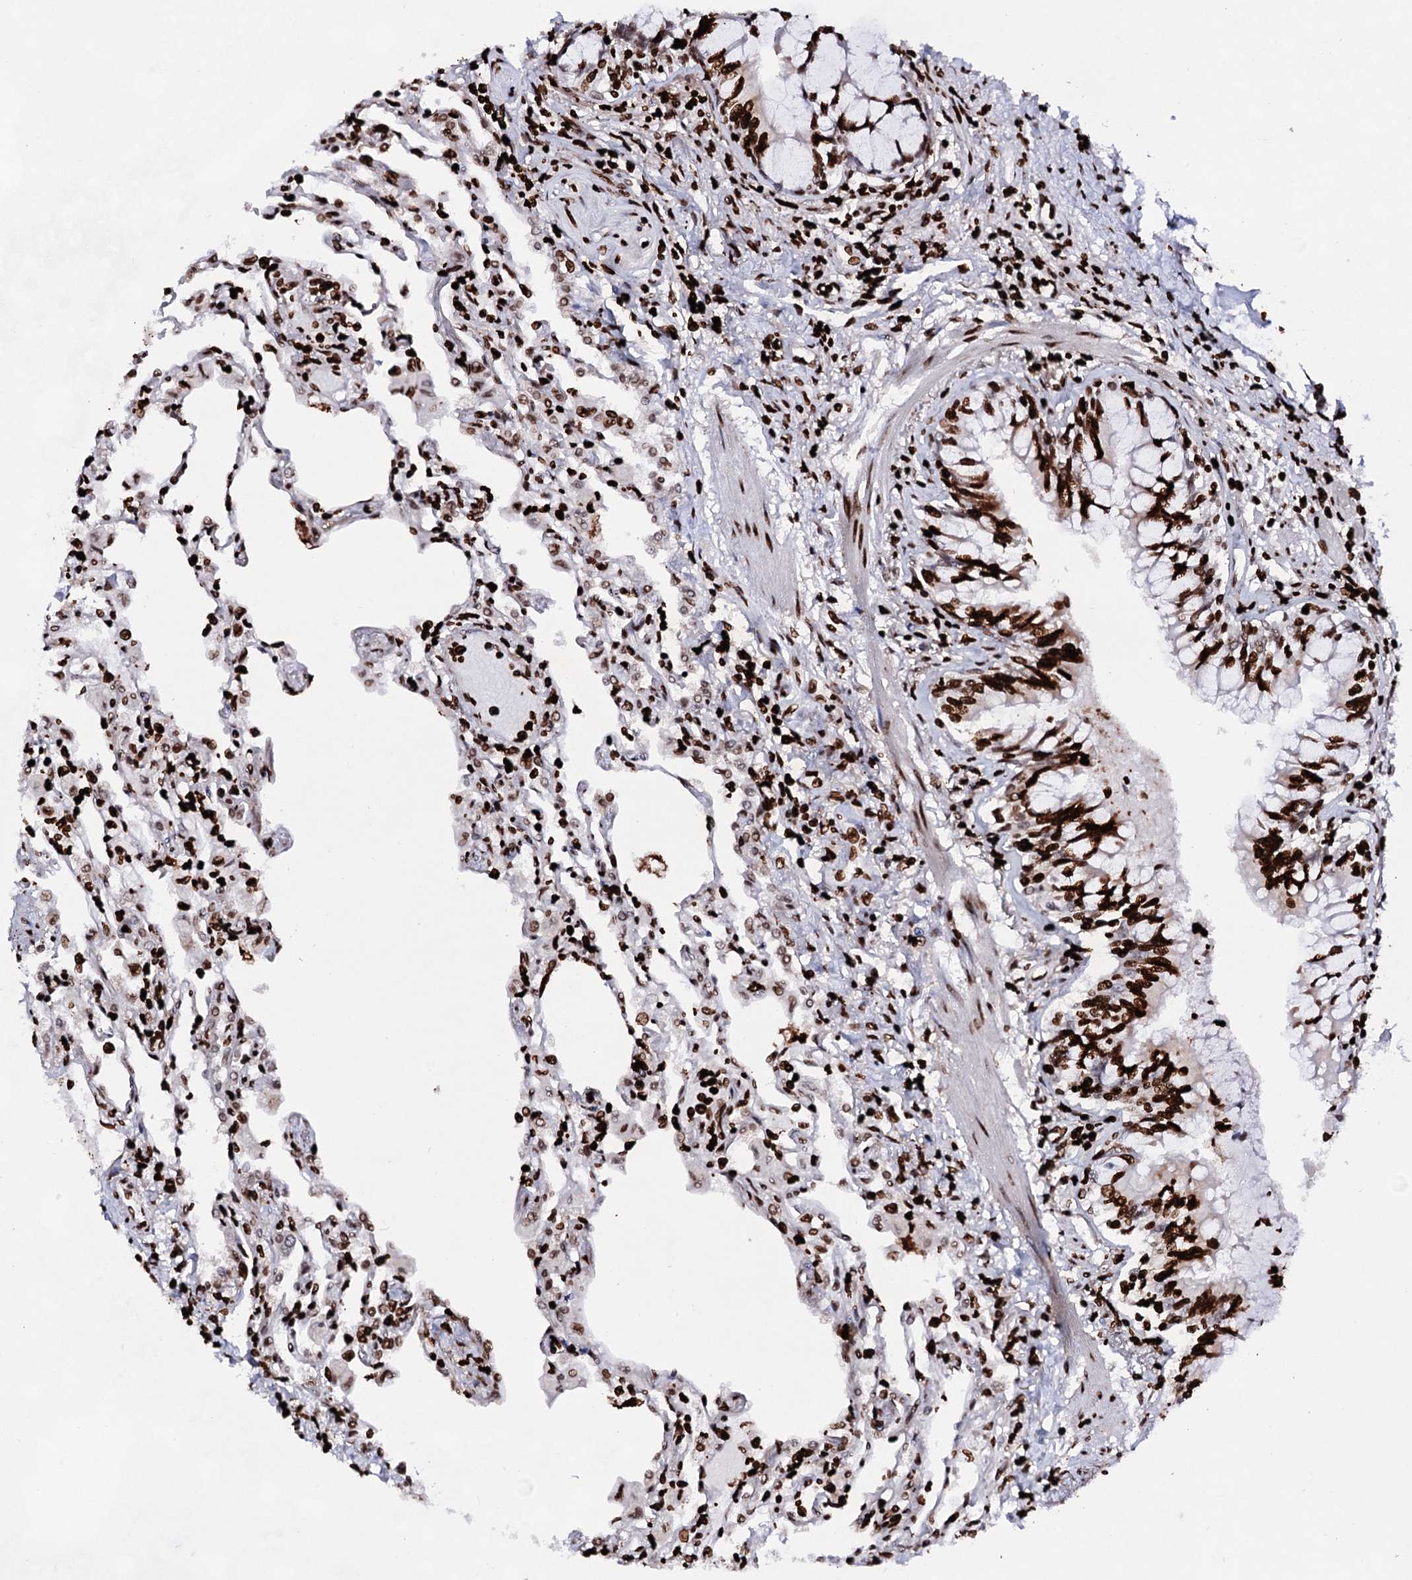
{"staining": {"intensity": "strong", "quantity": ">75%", "location": "nuclear"}, "tissue": "lung", "cell_type": "Alveolar cells", "image_type": "normal", "snomed": [{"axis": "morphology", "description": "Normal tissue, NOS"}, {"axis": "topography", "description": "Bronchus"}, {"axis": "topography", "description": "Lung"}], "caption": "Alveolar cells display high levels of strong nuclear positivity in approximately >75% of cells in unremarkable lung.", "gene": "HMGB2", "patient": {"sex": "female", "age": 49}}